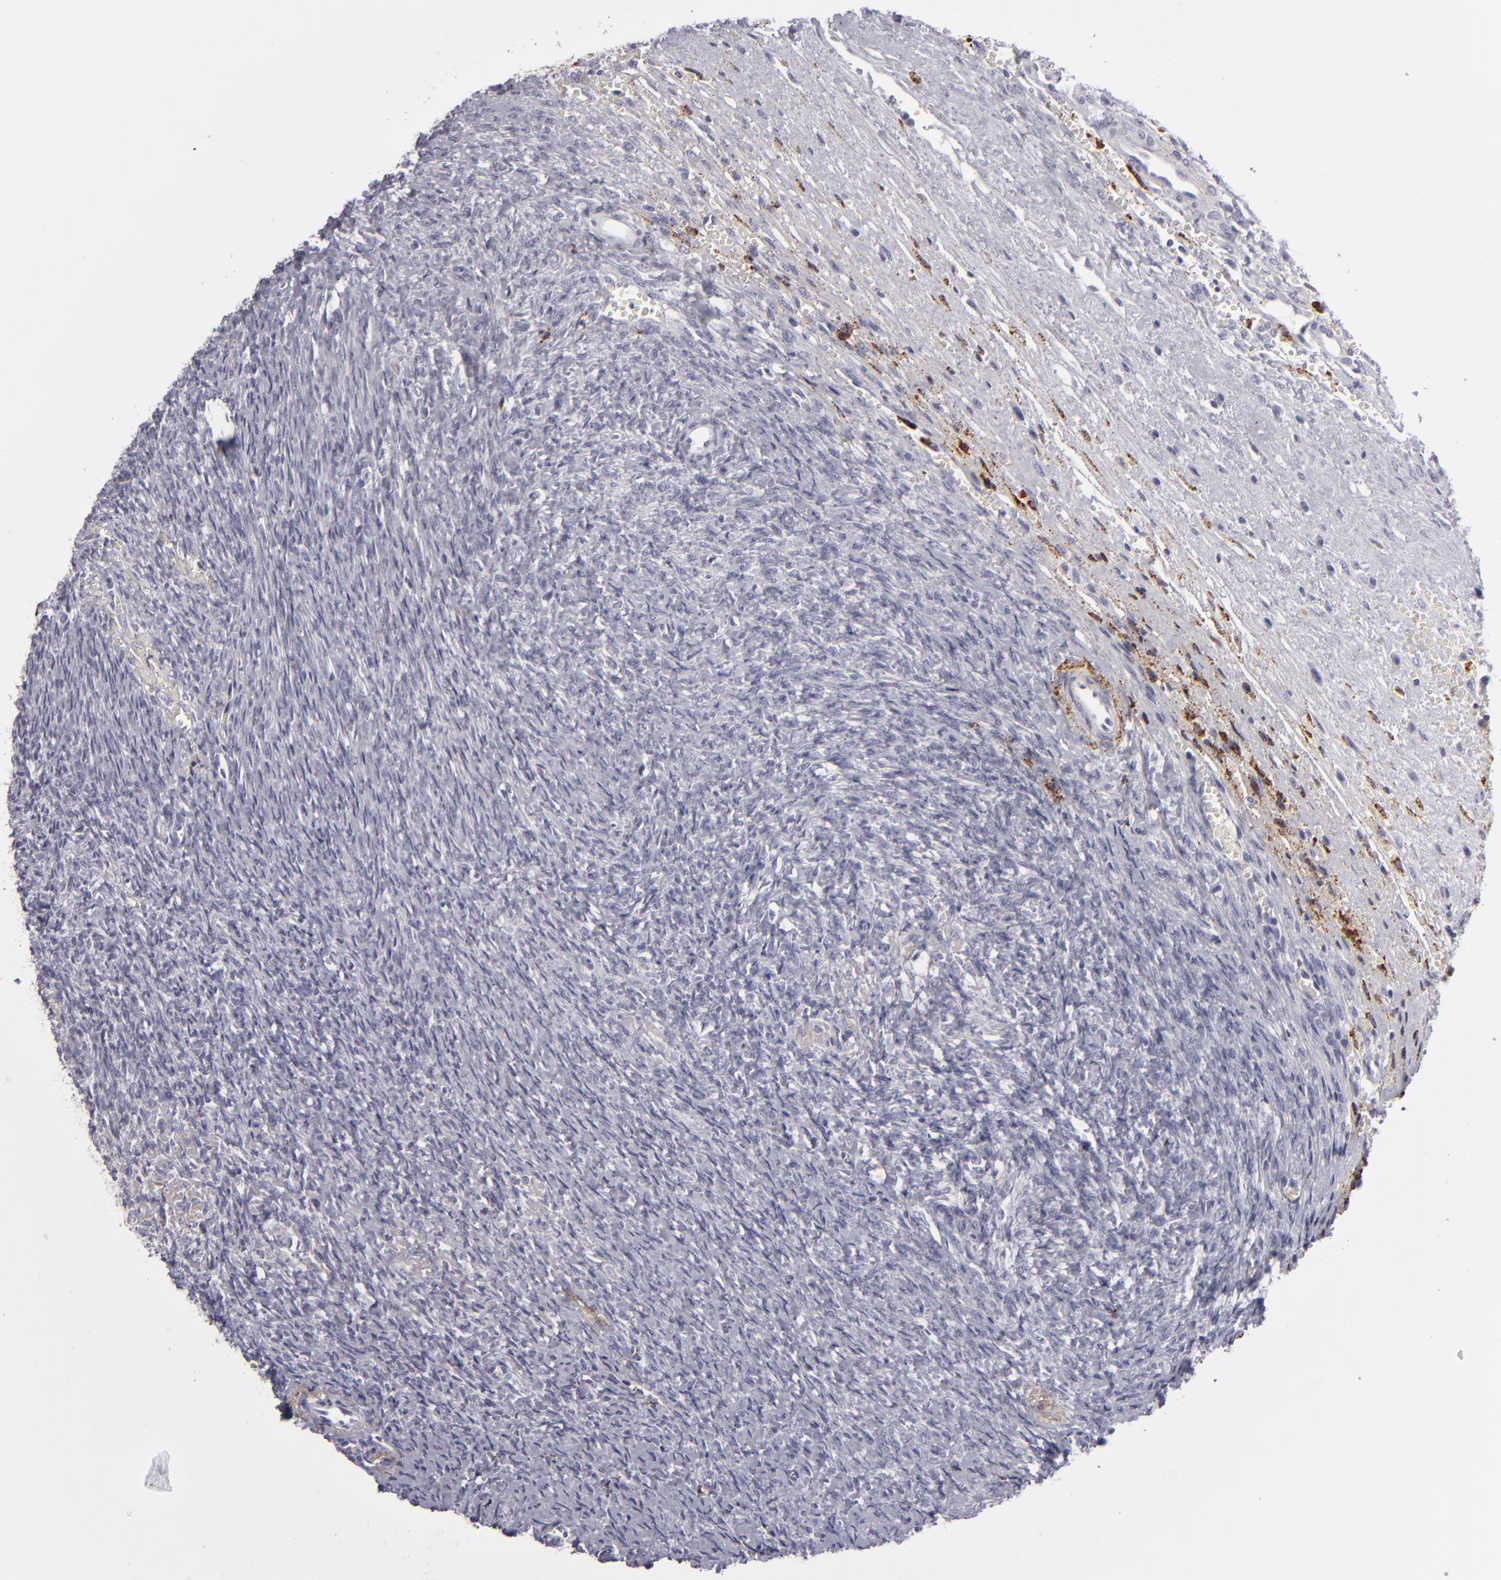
{"staining": {"intensity": "negative", "quantity": "none", "location": "none"}, "tissue": "ovary", "cell_type": "Ovarian stroma cells", "image_type": "normal", "snomed": [{"axis": "morphology", "description": "Normal tissue, NOS"}, {"axis": "topography", "description": "Ovary"}], "caption": "Immunohistochemistry photomicrograph of normal ovary: ovary stained with DAB (3,3'-diaminobenzidine) displays no significant protein expression in ovarian stroma cells. (DAB (3,3'-diaminobenzidine) immunohistochemistry visualized using brightfield microscopy, high magnification).", "gene": "C9", "patient": {"sex": "female", "age": 56}}